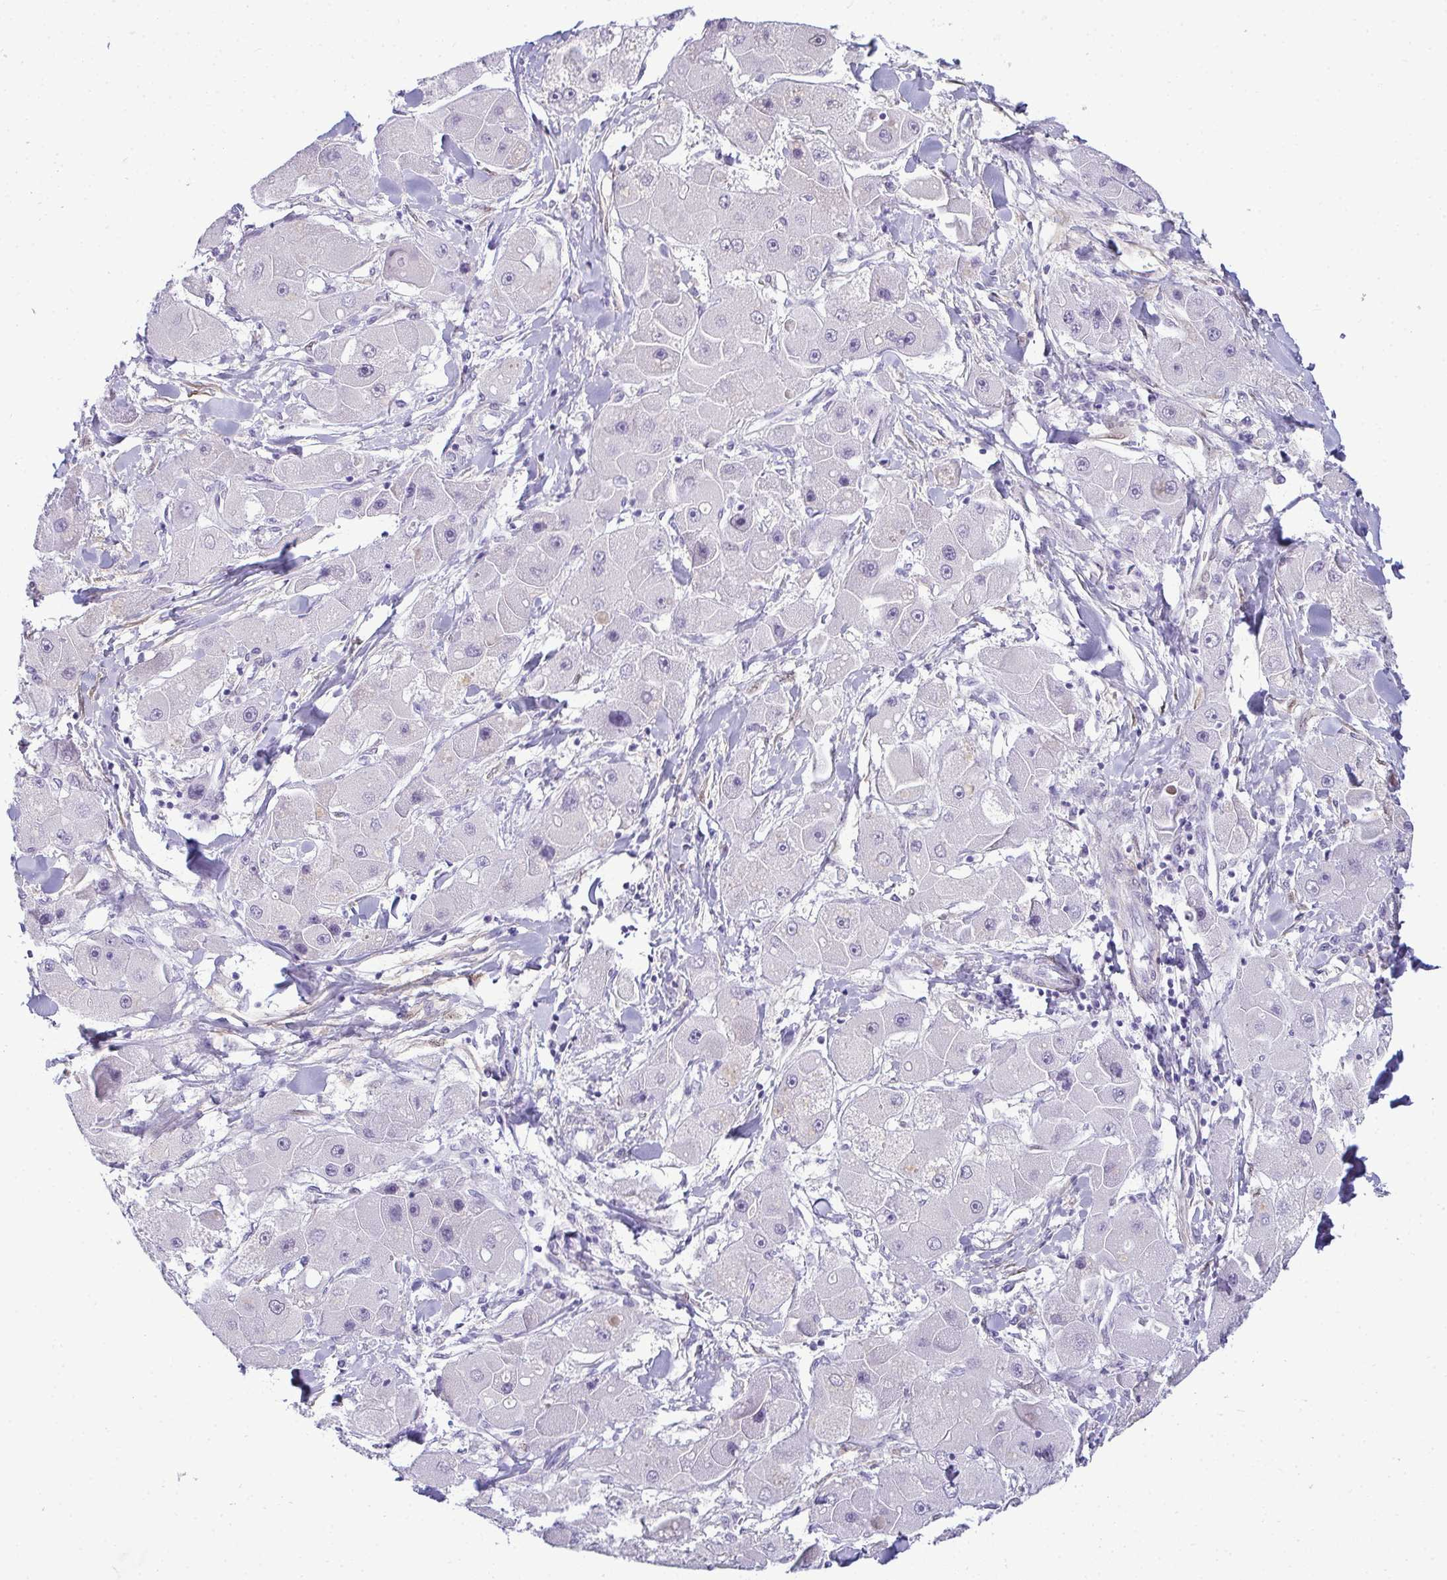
{"staining": {"intensity": "negative", "quantity": "none", "location": "none"}, "tissue": "liver cancer", "cell_type": "Tumor cells", "image_type": "cancer", "snomed": [{"axis": "morphology", "description": "Carcinoma, Hepatocellular, NOS"}, {"axis": "topography", "description": "Liver"}], "caption": "This is an immunohistochemistry (IHC) photomicrograph of liver cancer (hepatocellular carcinoma). There is no expression in tumor cells.", "gene": "HSPB6", "patient": {"sex": "male", "age": 24}}